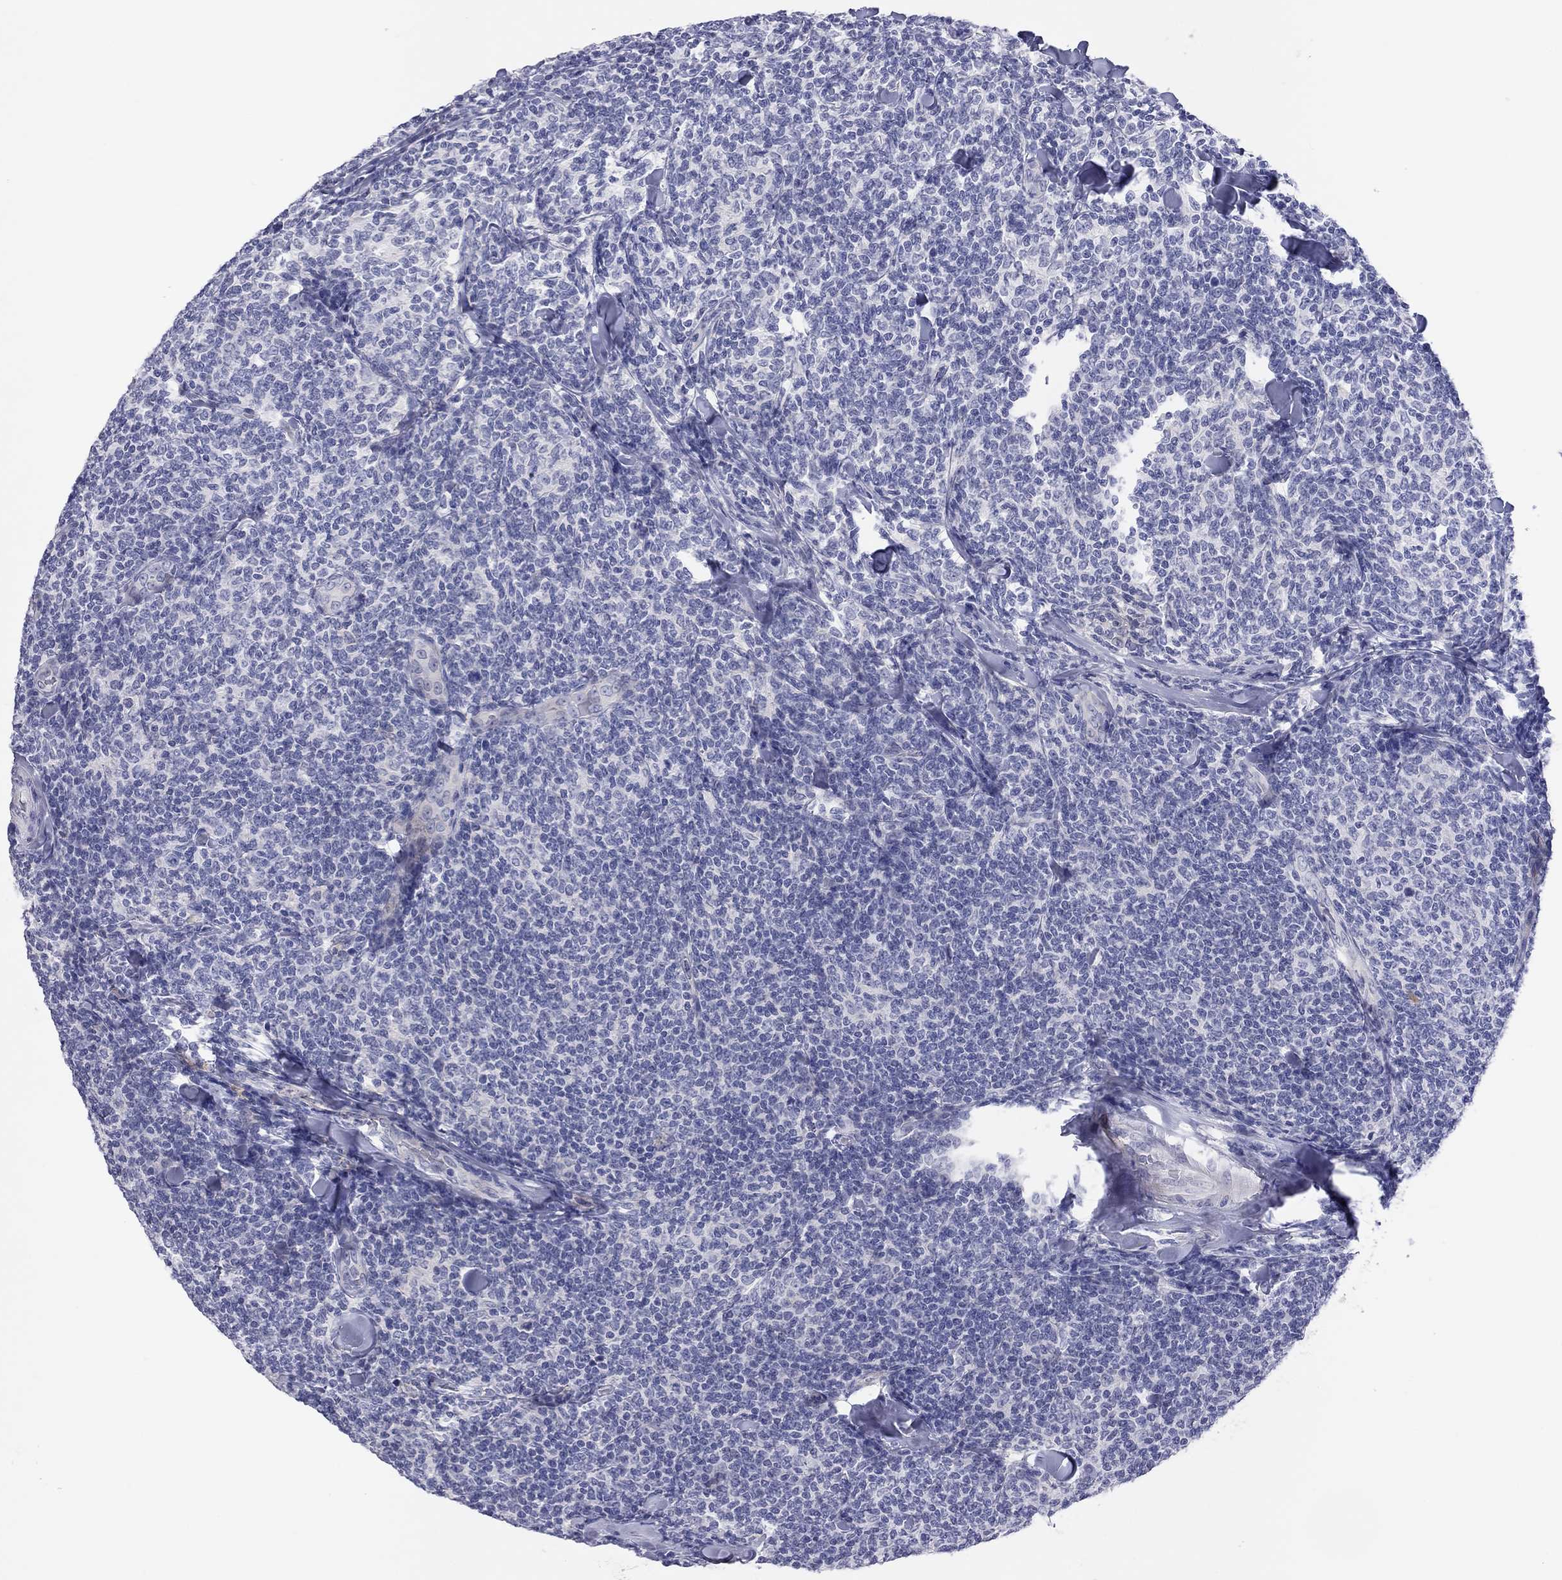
{"staining": {"intensity": "negative", "quantity": "none", "location": "none"}, "tissue": "lymphoma", "cell_type": "Tumor cells", "image_type": "cancer", "snomed": [{"axis": "morphology", "description": "Malignant lymphoma, non-Hodgkin's type, Low grade"}, {"axis": "topography", "description": "Lymph node"}], "caption": "This histopathology image is of lymphoma stained with immunohistochemistry to label a protein in brown with the nuclei are counter-stained blue. There is no positivity in tumor cells.", "gene": "ST7L", "patient": {"sex": "female", "age": 56}}